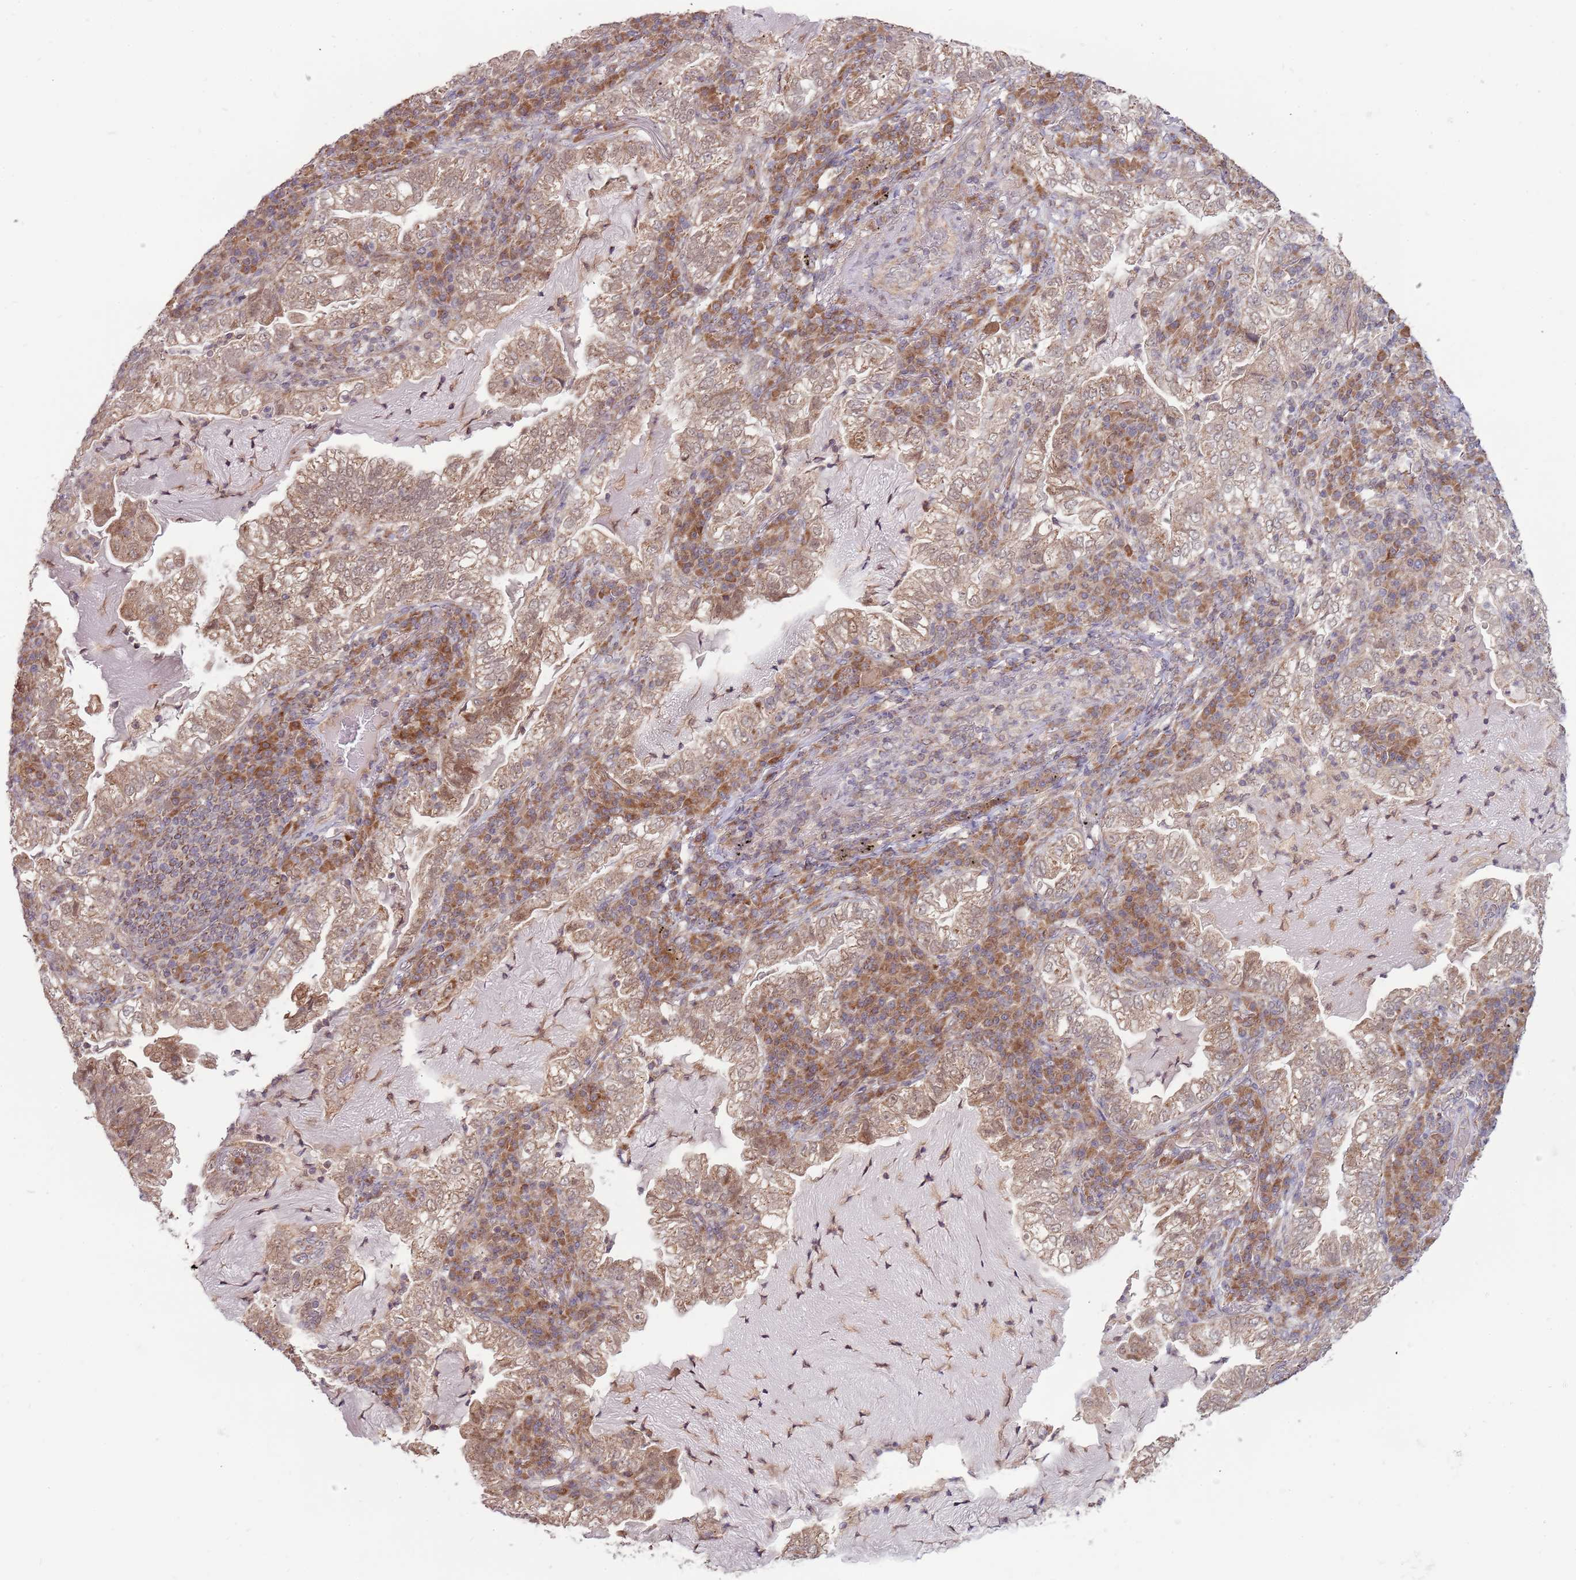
{"staining": {"intensity": "weak", "quantity": ">75%", "location": "cytoplasmic/membranous,nuclear"}, "tissue": "lung cancer", "cell_type": "Tumor cells", "image_type": "cancer", "snomed": [{"axis": "morphology", "description": "Adenocarcinoma, NOS"}, {"axis": "topography", "description": "Lung"}], "caption": "A histopathology image showing weak cytoplasmic/membranous and nuclear expression in approximately >75% of tumor cells in lung cancer (adenocarcinoma), as visualized by brown immunohistochemical staining.", "gene": "RNF181", "patient": {"sex": "female", "age": 73}}